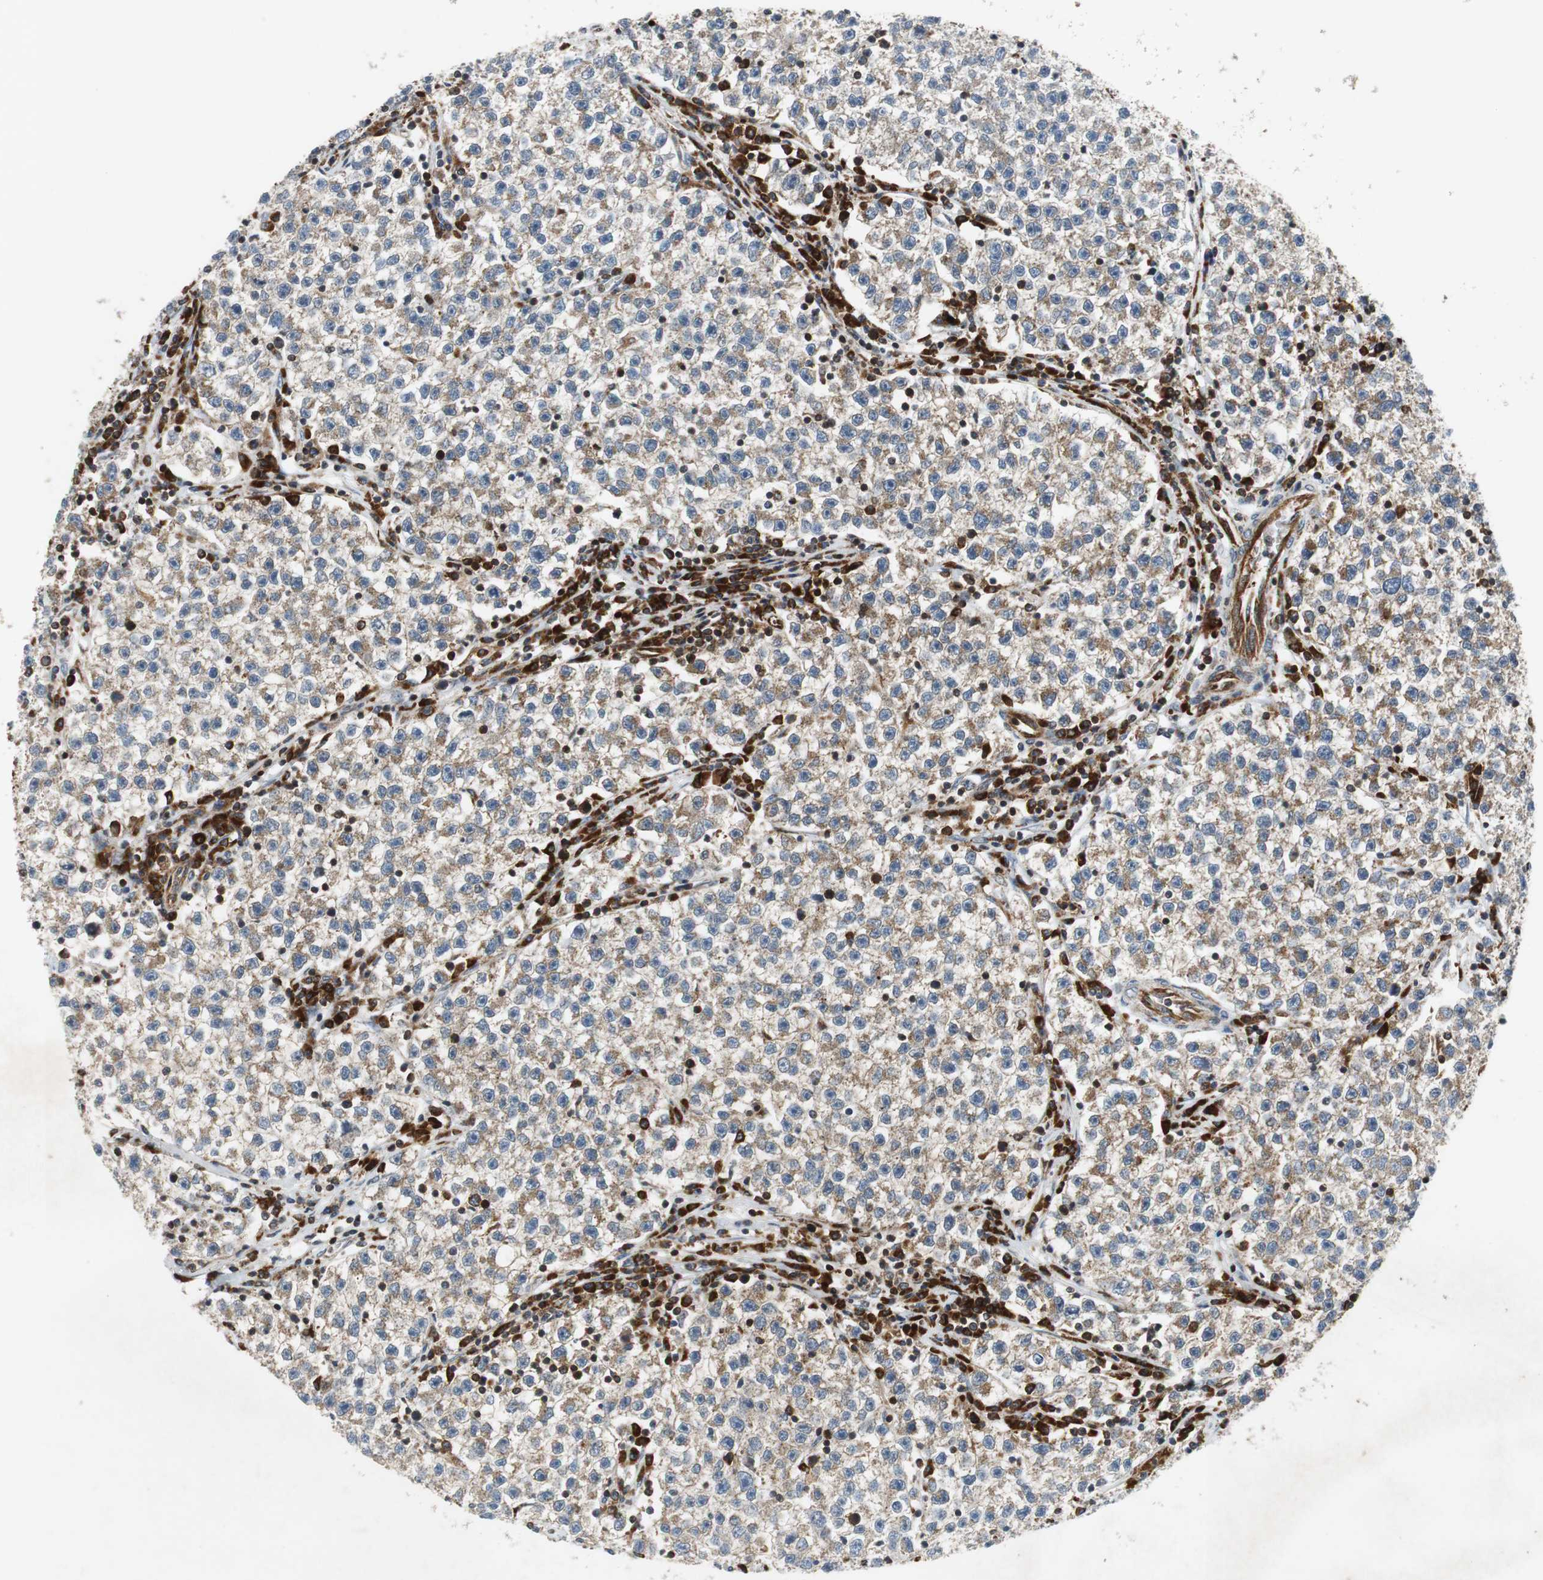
{"staining": {"intensity": "weak", "quantity": ">75%", "location": "cytoplasmic/membranous"}, "tissue": "testis cancer", "cell_type": "Tumor cells", "image_type": "cancer", "snomed": [{"axis": "morphology", "description": "Seminoma, NOS"}, {"axis": "topography", "description": "Testis"}], "caption": "IHC micrograph of testis cancer stained for a protein (brown), which shows low levels of weak cytoplasmic/membranous expression in about >75% of tumor cells.", "gene": "TUBA4A", "patient": {"sex": "male", "age": 22}}